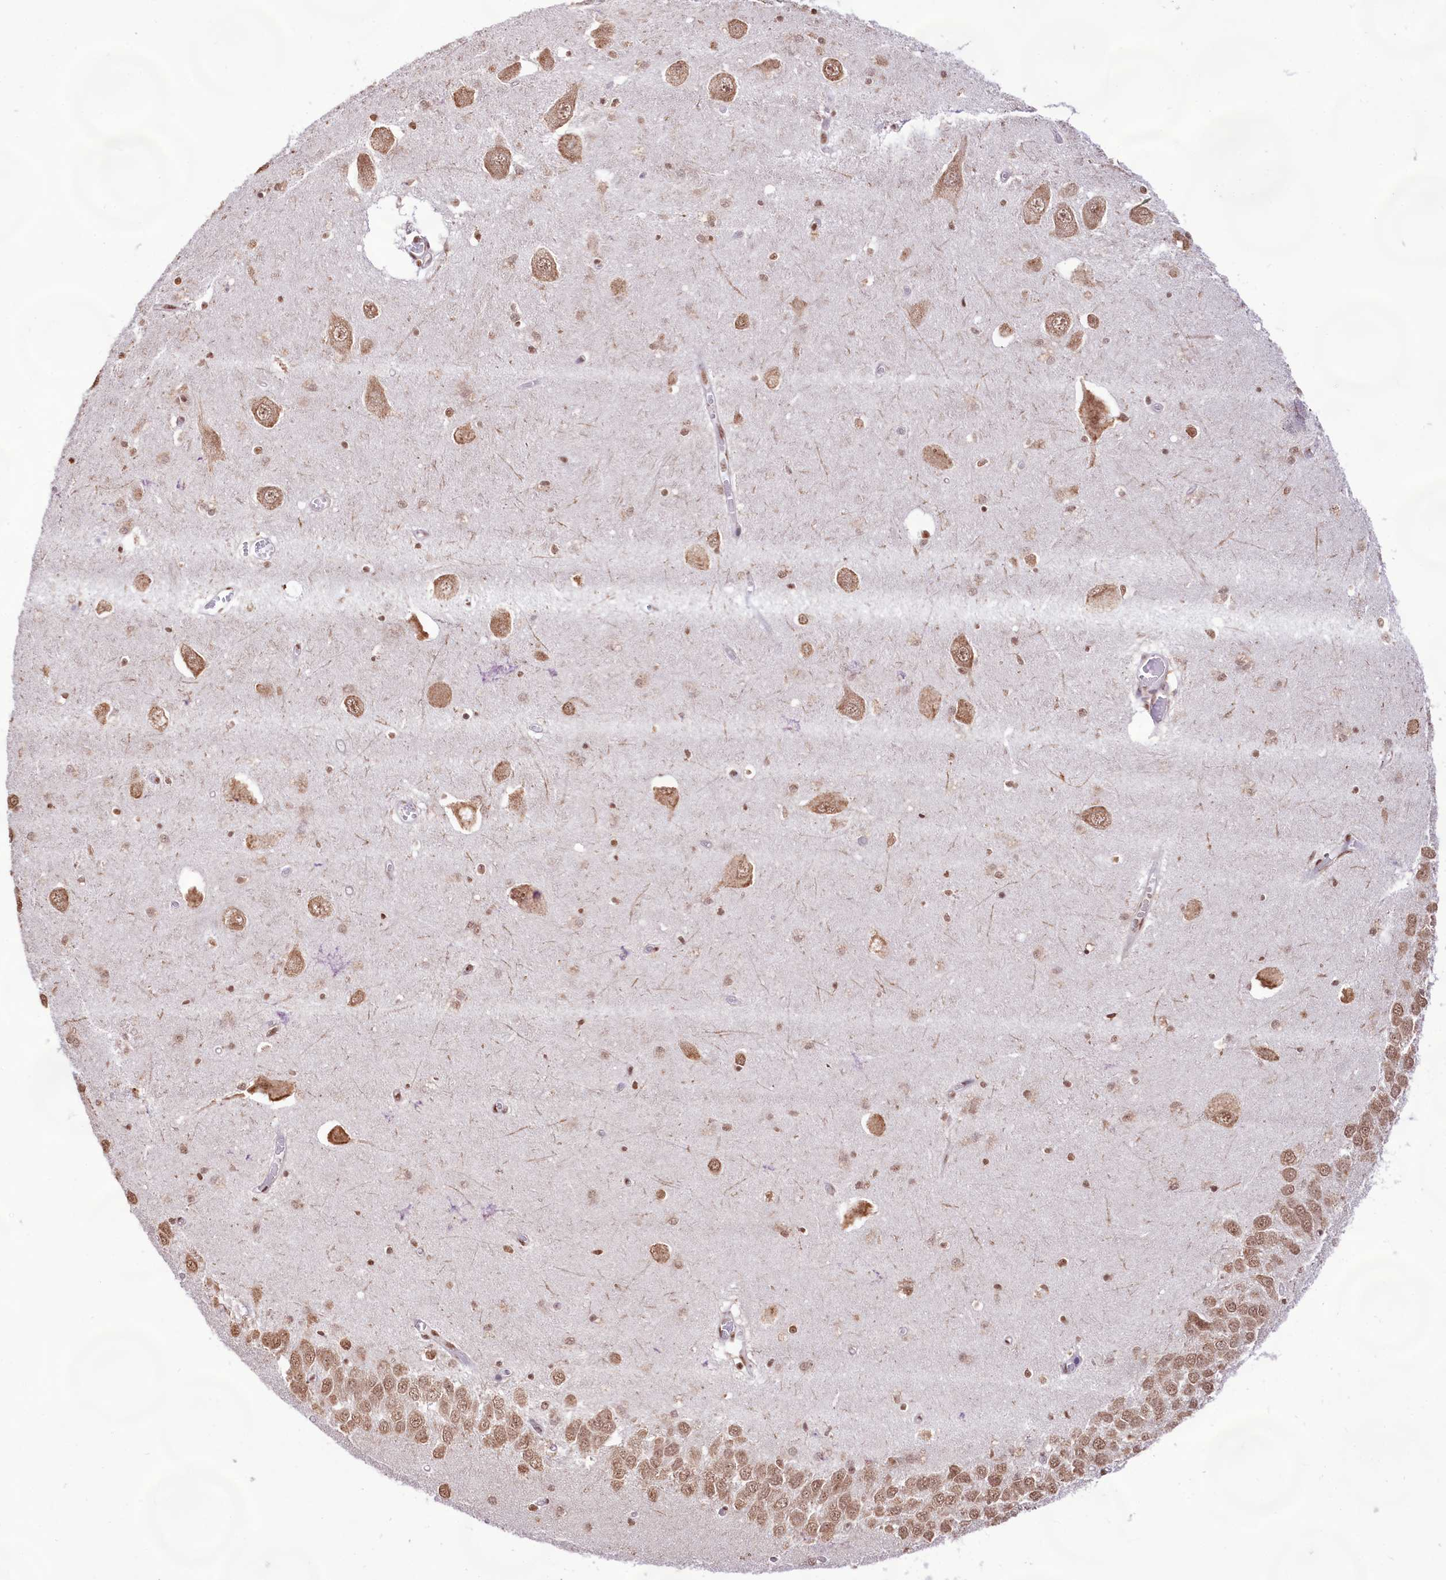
{"staining": {"intensity": "moderate", "quantity": ">75%", "location": "nuclear"}, "tissue": "hippocampus", "cell_type": "Glial cells", "image_type": "normal", "snomed": [{"axis": "morphology", "description": "Normal tissue, NOS"}, {"axis": "topography", "description": "Hippocampus"}], "caption": "Immunohistochemistry (IHC) image of benign hippocampus: human hippocampus stained using immunohistochemistry displays medium levels of moderate protein expression localized specifically in the nuclear of glial cells, appearing as a nuclear brown color.", "gene": "HIRA", "patient": {"sex": "male", "age": 70}}